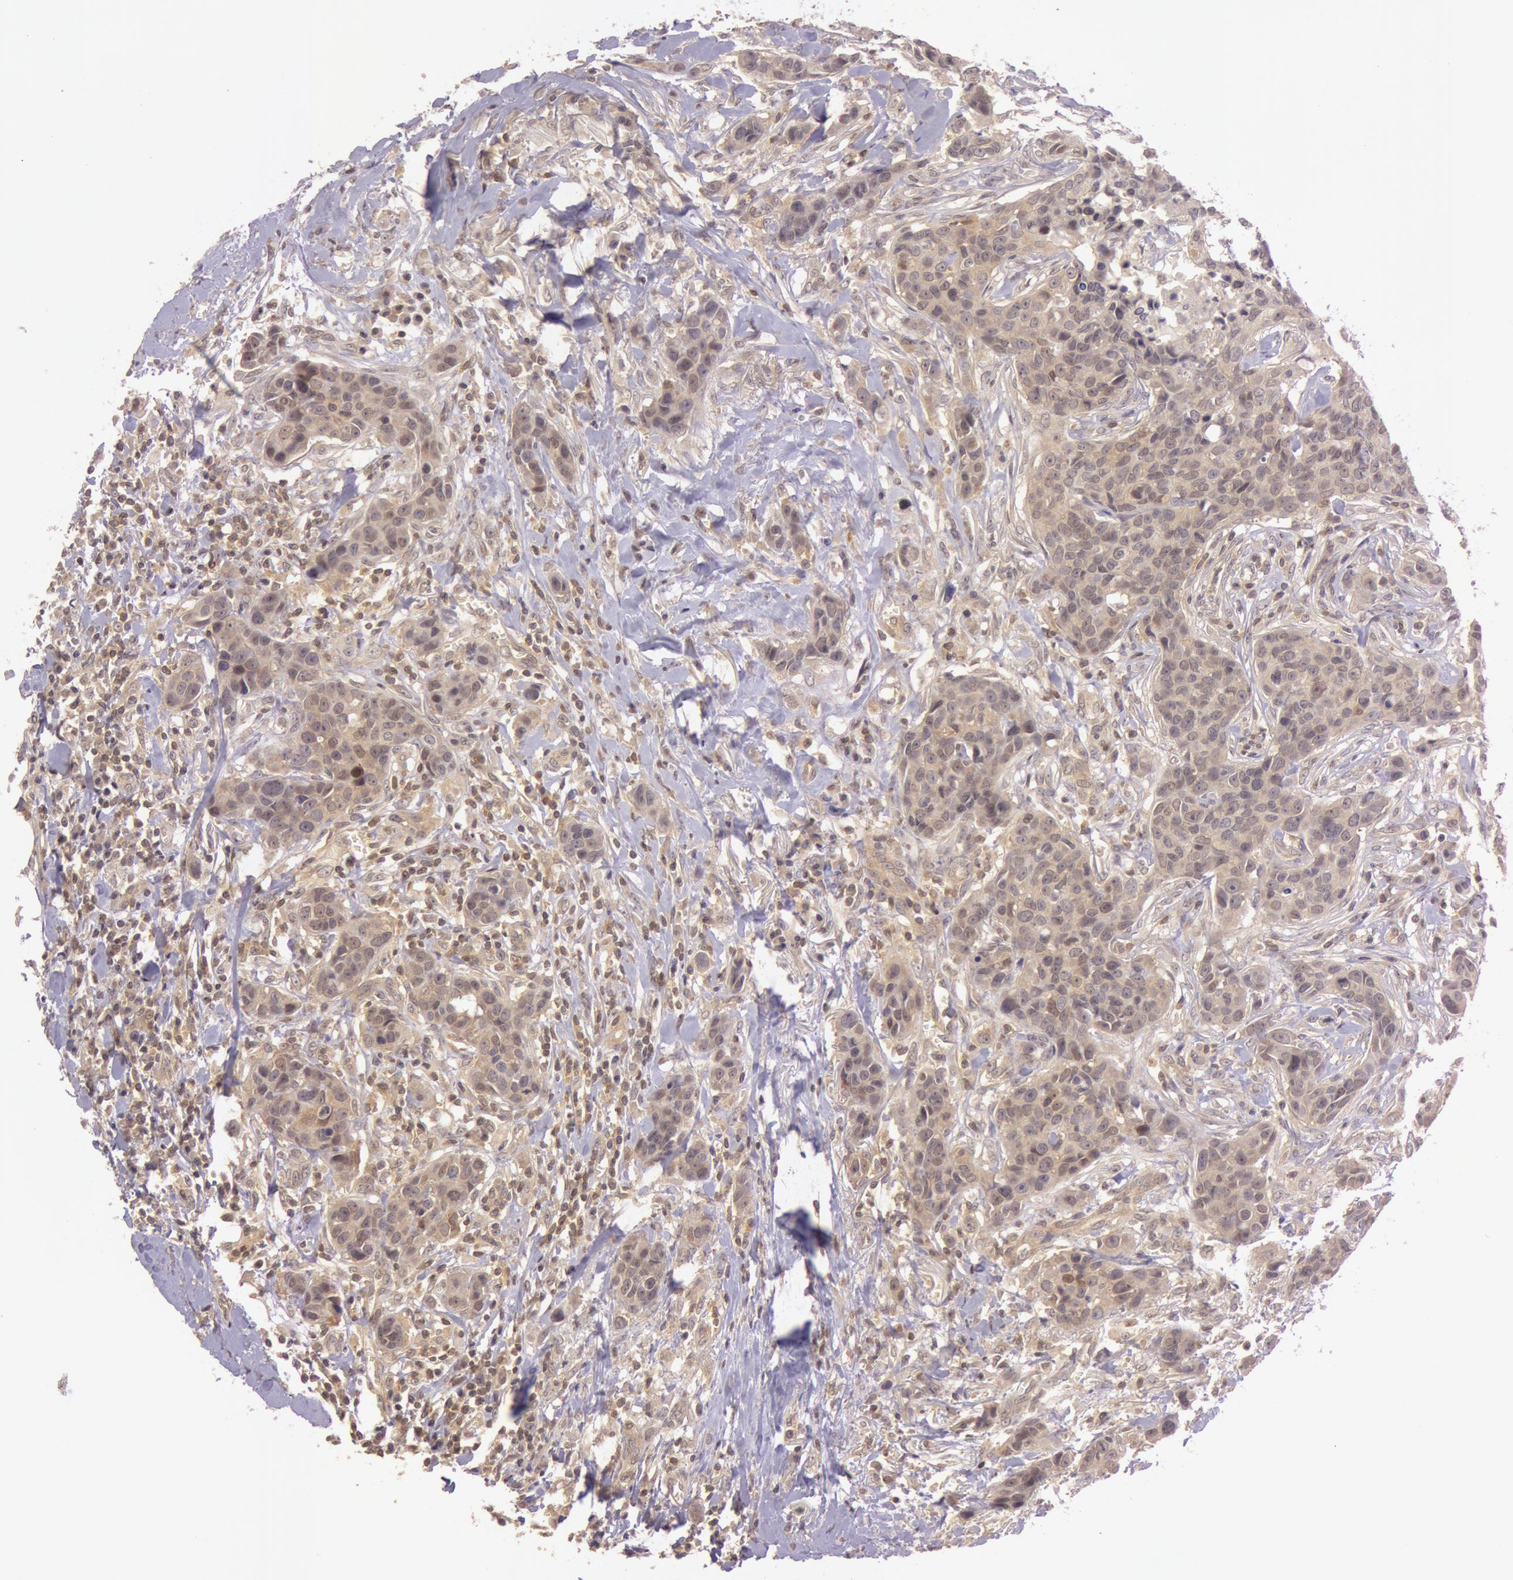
{"staining": {"intensity": "moderate", "quantity": ">75%", "location": "cytoplasmic/membranous"}, "tissue": "breast cancer", "cell_type": "Tumor cells", "image_type": "cancer", "snomed": [{"axis": "morphology", "description": "Duct carcinoma"}, {"axis": "topography", "description": "Breast"}], "caption": "An IHC histopathology image of neoplastic tissue is shown. Protein staining in brown labels moderate cytoplasmic/membranous positivity in breast cancer within tumor cells.", "gene": "ATG2B", "patient": {"sex": "female", "age": 91}}